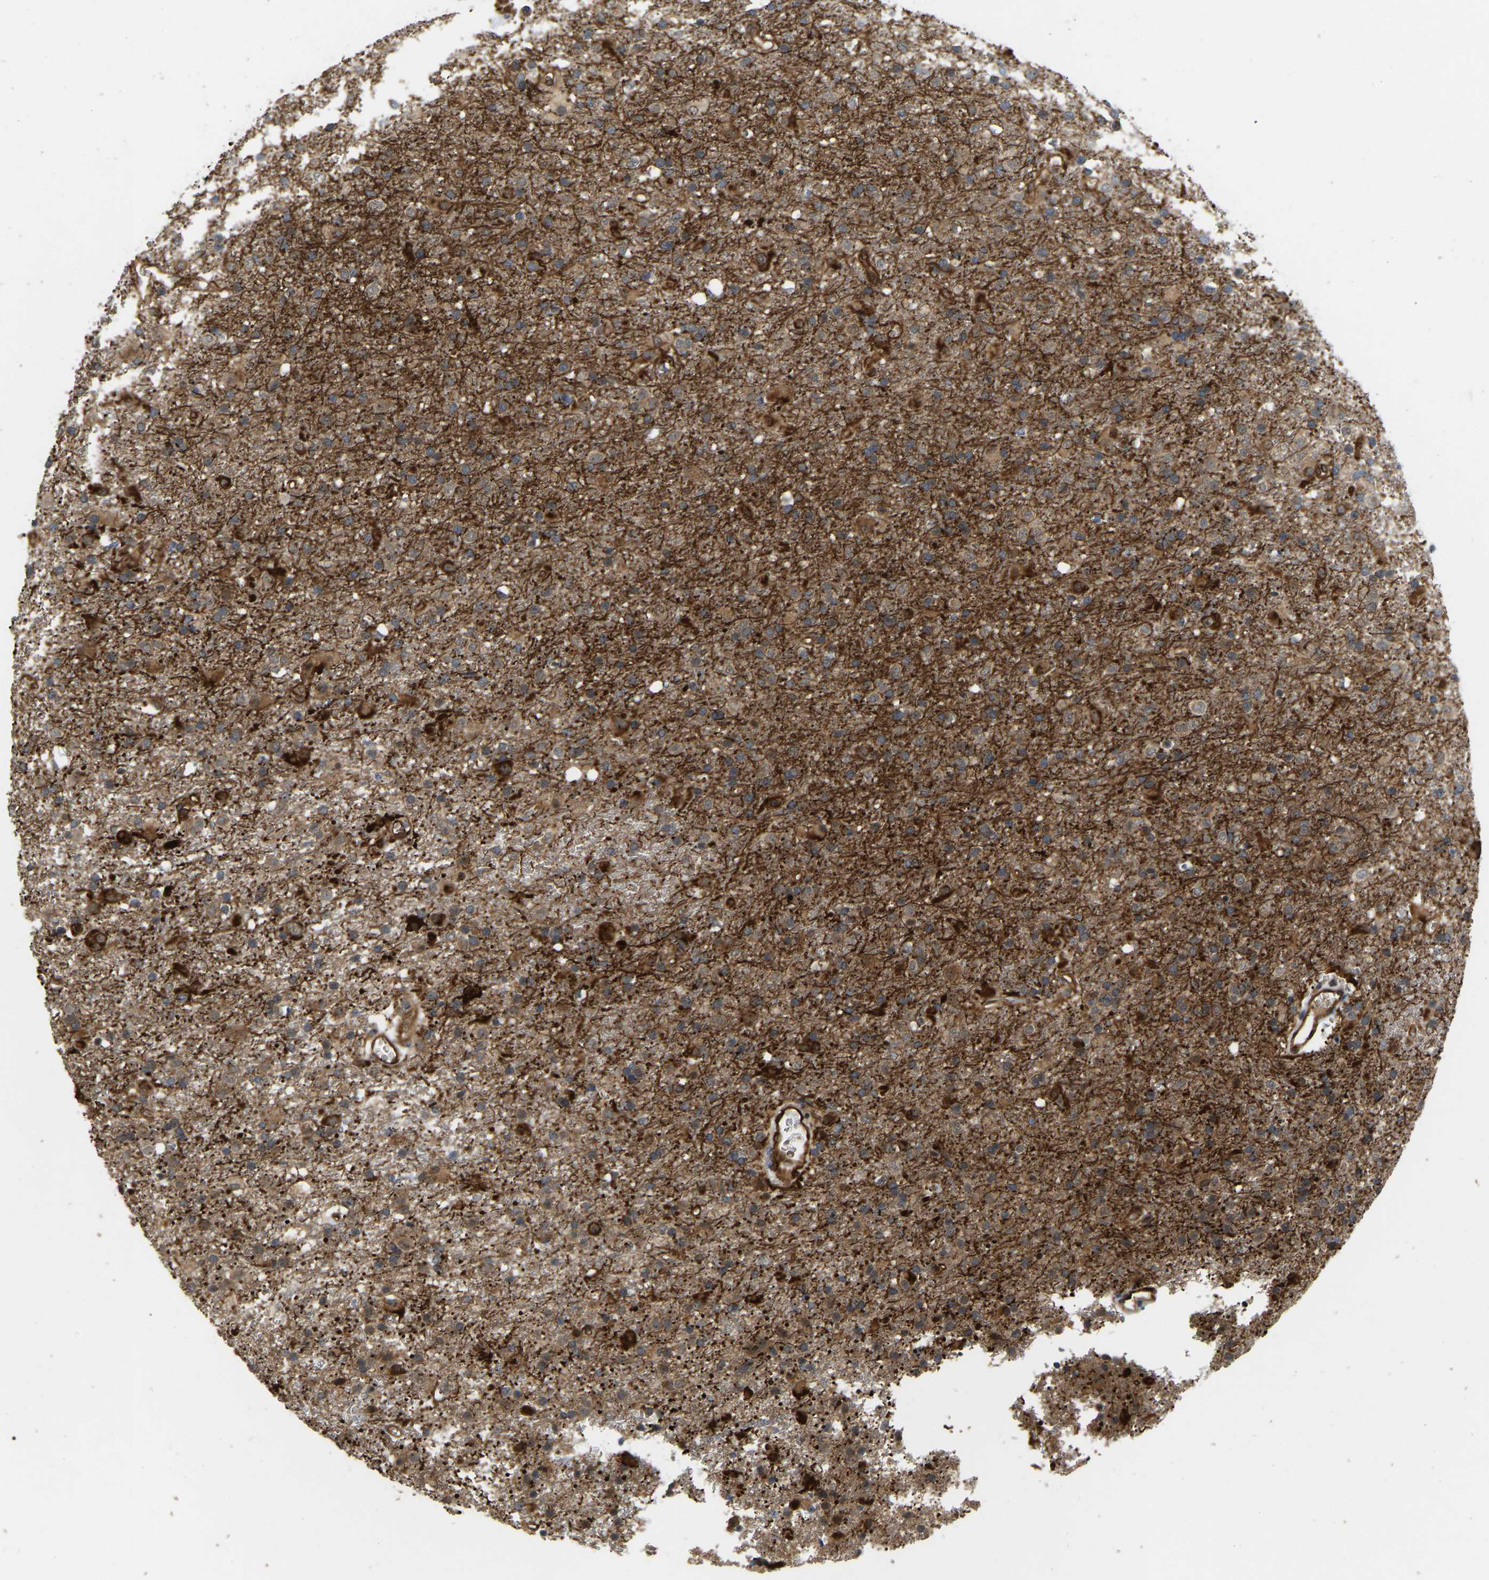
{"staining": {"intensity": "moderate", "quantity": "25%-75%", "location": "cytoplasmic/membranous"}, "tissue": "glioma", "cell_type": "Tumor cells", "image_type": "cancer", "snomed": [{"axis": "morphology", "description": "Glioma, malignant, Low grade"}, {"axis": "topography", "description": "Brain"}], "caption": "The photomicrograph reveals a brown stain indicating the presence of a protein in the cytoplasmic/membranous of tumor cells in malignant low-grade glioma.", "gene": "LIMK2", "patient": {"sex": "male", "age": 65}}